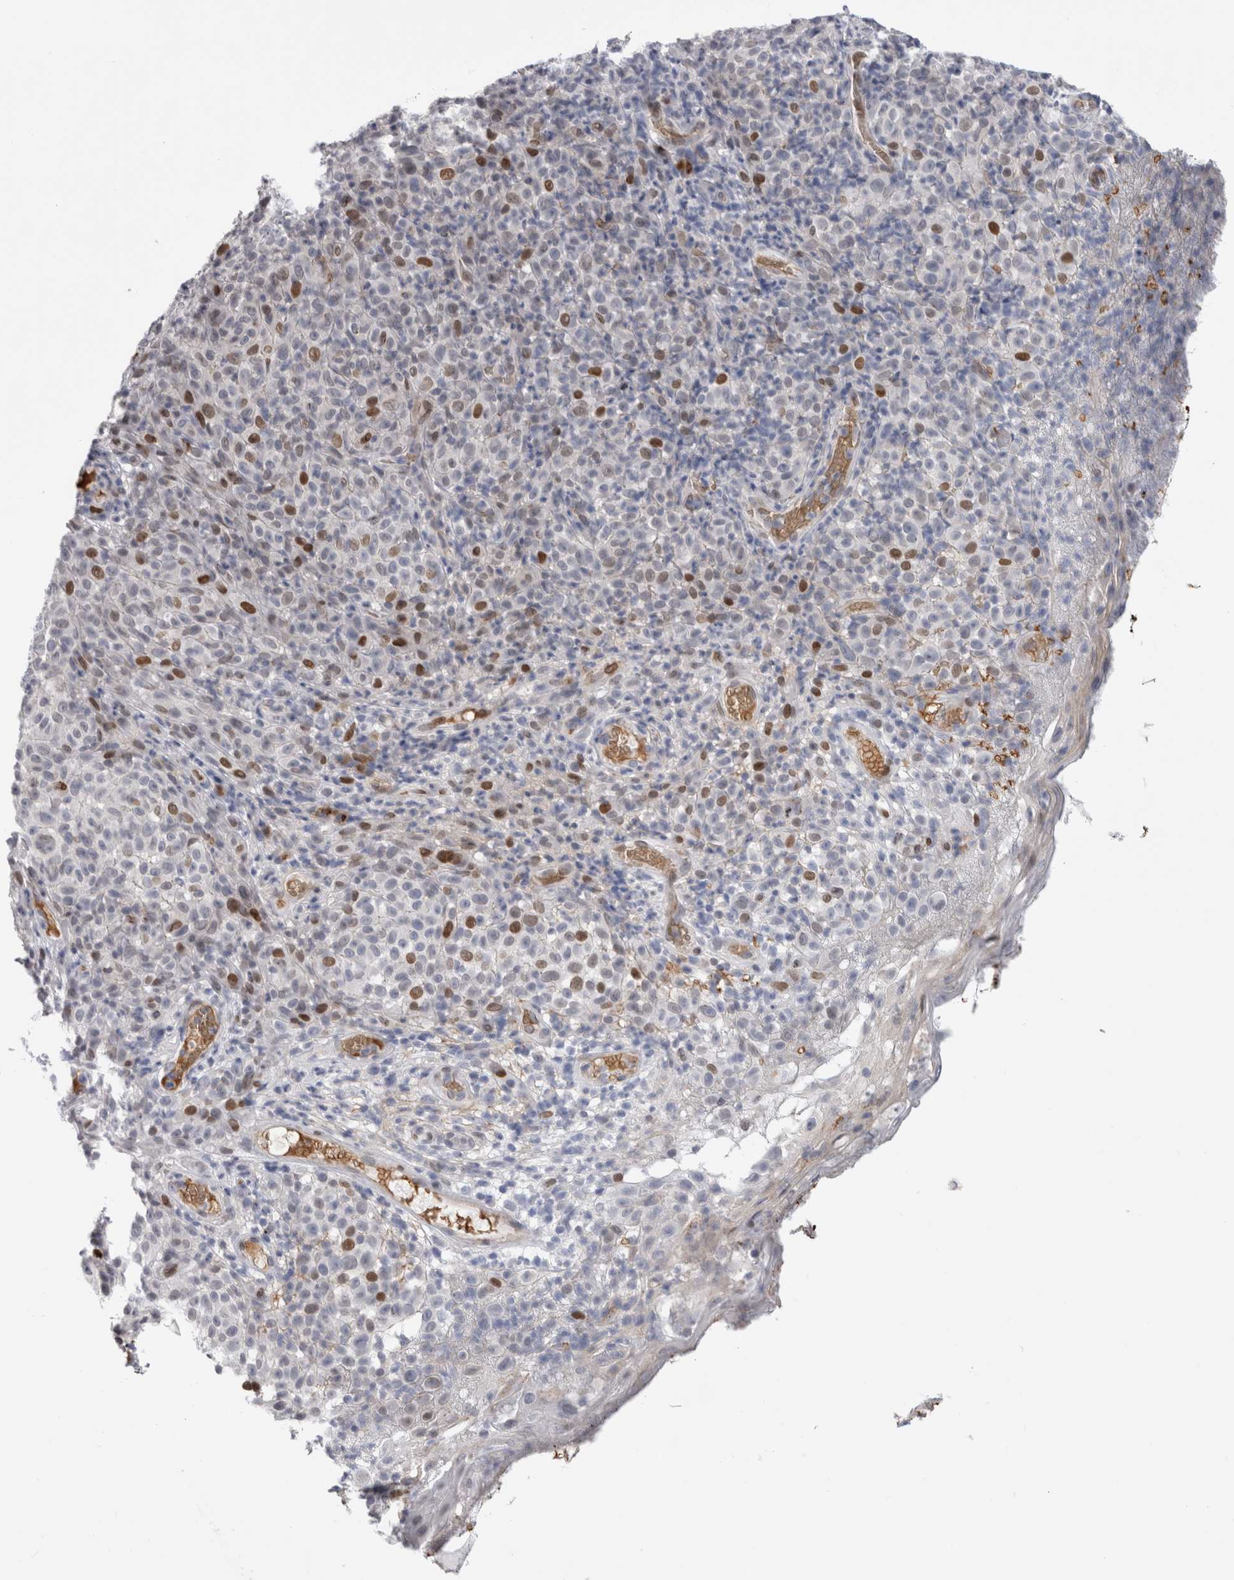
{"staining": {"intensity": "strong", "quantity": "<25%", "location": "nuclear"}, "tissue": "melanoma", "cell_type": "Tumor cells", "image_type": "cancer", "snomed": [{"axis": "morphology", "description": "Malignant melanoma, NOS"}, {"axis": "topography", "description": "Skin"}], "caption": "DAB immunohistochemical staining of malignant melanoma displays strong nuclear protein staining in approximately <25% of tumor cells. Nuclei are stained in blue.", "gene": "DMTN", "patient": {"sex": "female", "age": 82}}